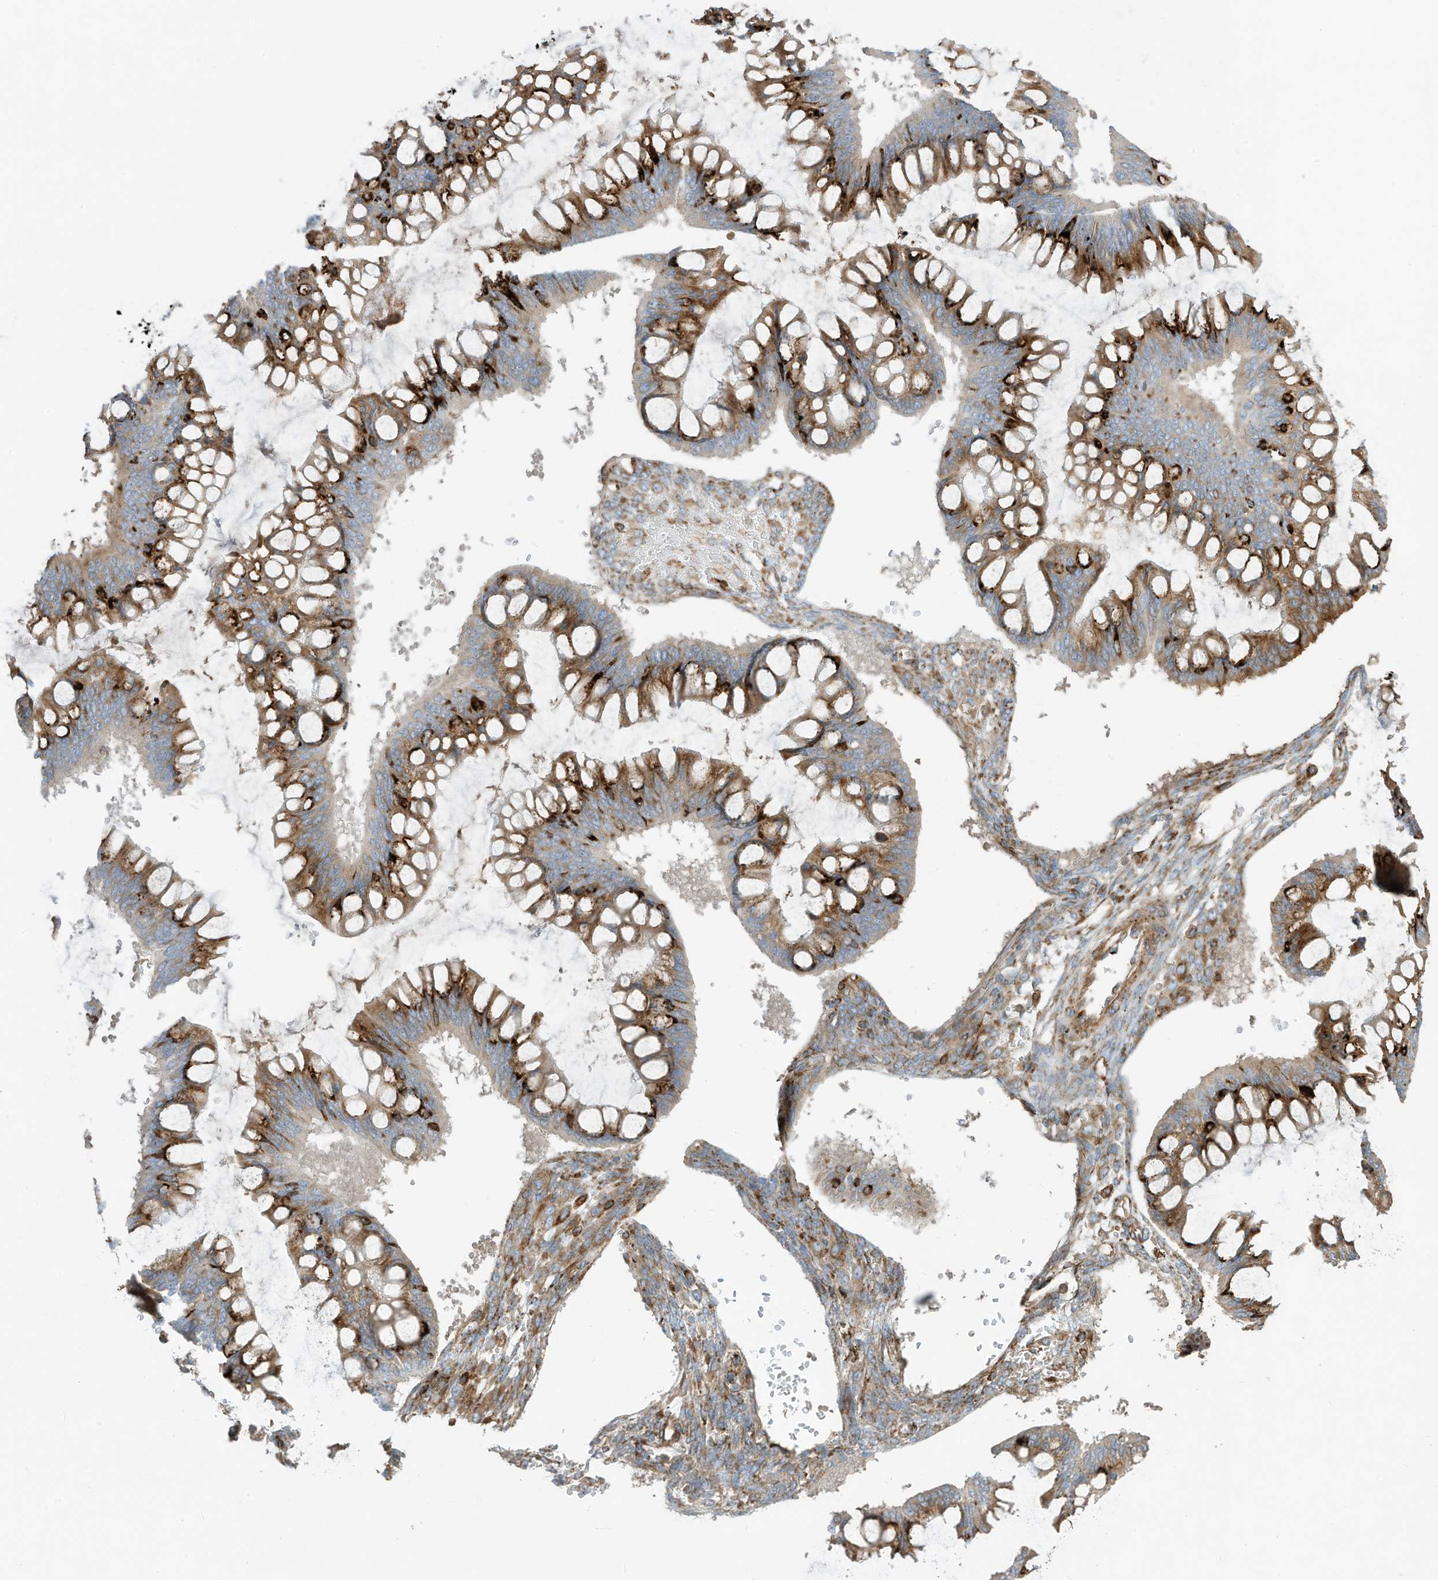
{"staining": {"intensity": "moderate", "quantity": ">75%", "location": "cytoplasmic/membranous"}, "tissue": "ovarian cancer", "cell_type": "Tumor cells", "image_type": "cancer", "snomed": [{"axis": "morphology", "description": "Cystadenocarcinoma, mucinous, NOS"}, {"axis": "topography", "description": "Ovary"}], "caption": "Protein expression analysis of ovarian cancer (mucinous cystadenocarcinoma) shows moderate cytoplasmic/membranous expression in approximately >75% of tumor cells. The staining is performed using DAB brown chromogen to label protein expression. The nuclei are counter-stained blue using hematoxylin.", "gene": "TRNAU1AP", "patient": {"sex": "female", "age": 73}}